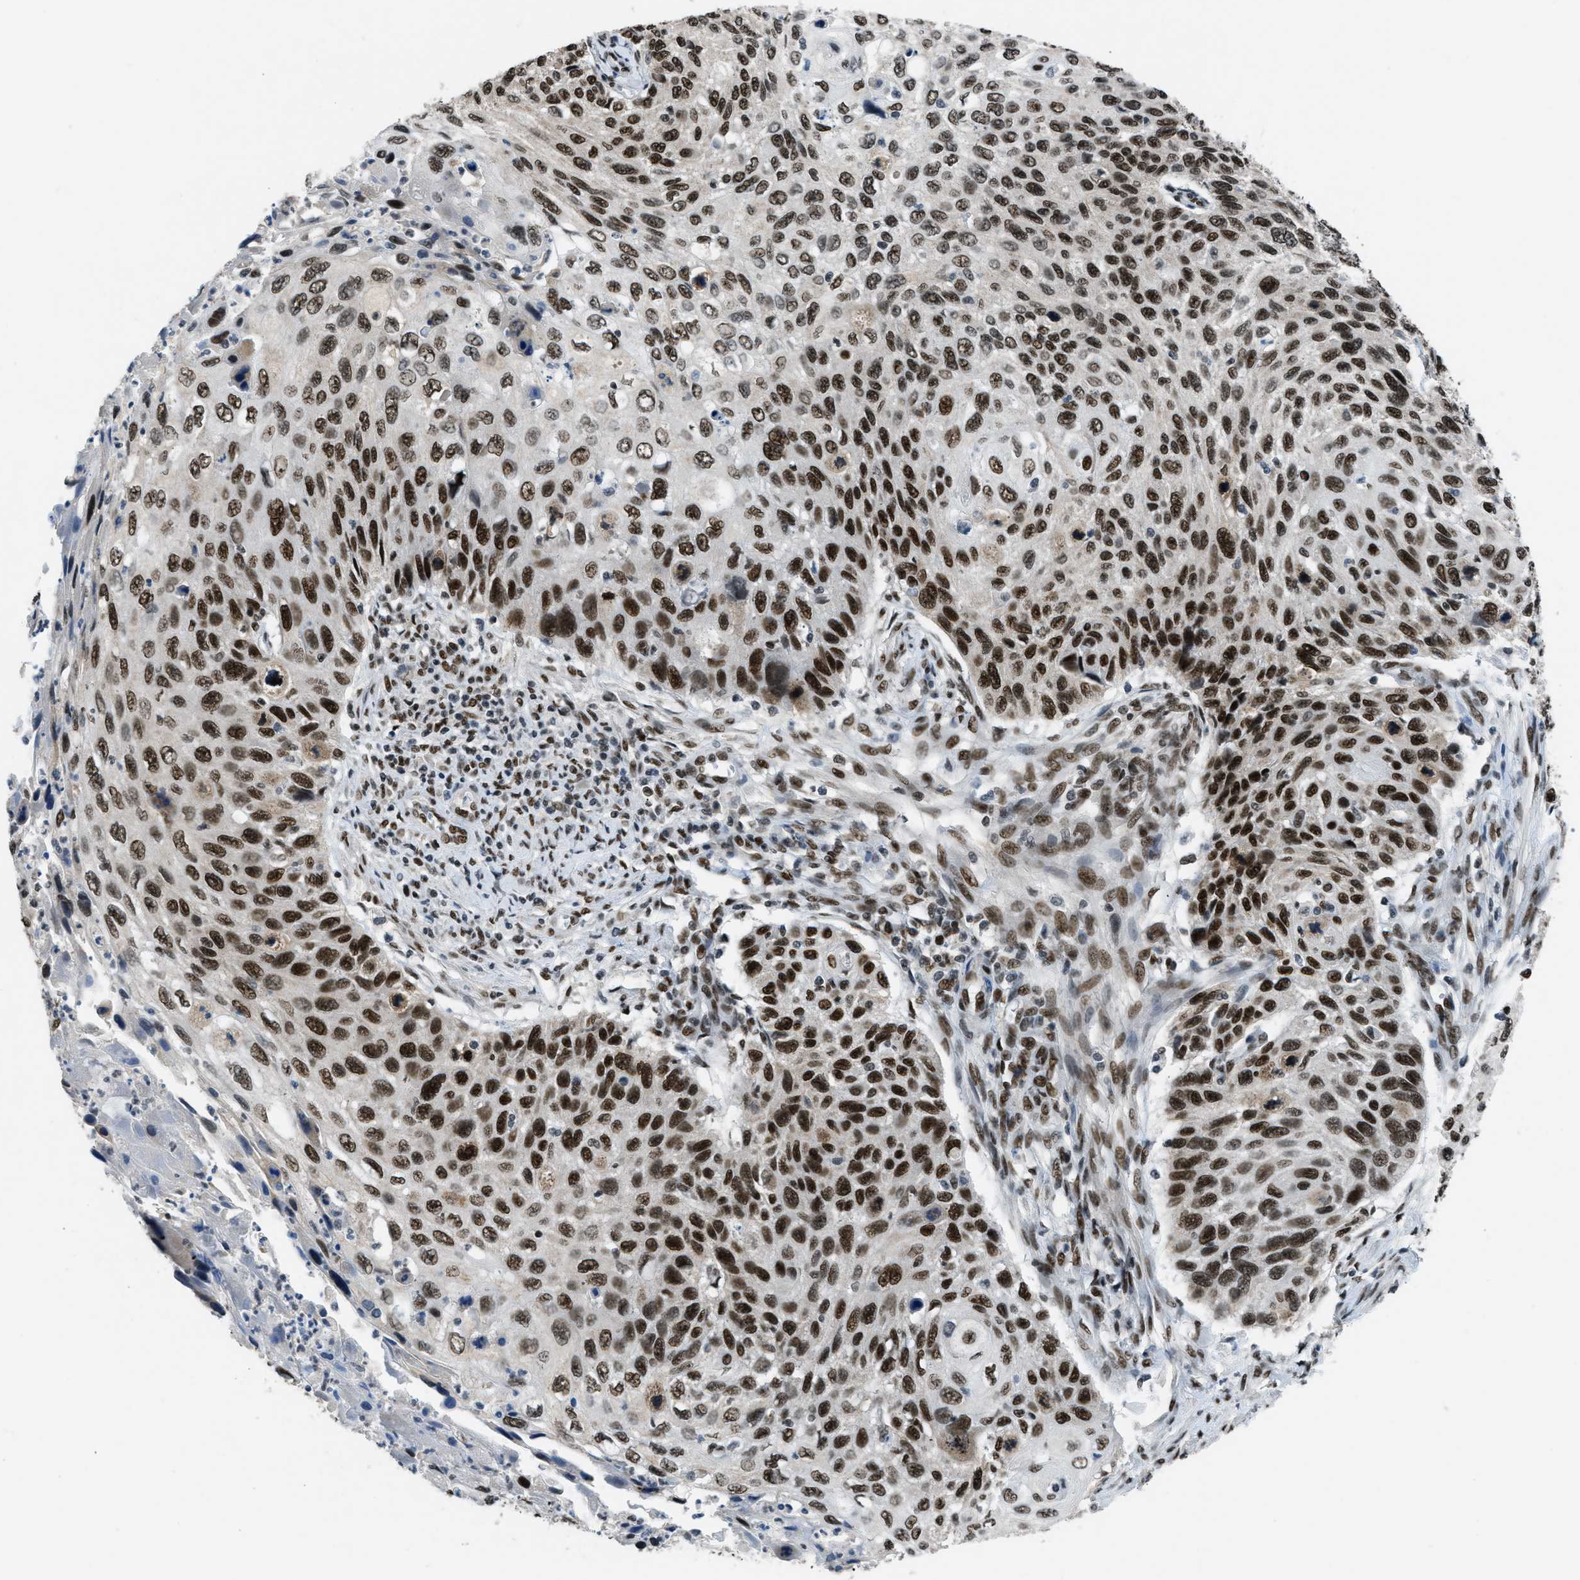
{"staining": {"intensity": "strong", "quantity": ">75%", "location": "nuclear"}, "tissue": "cervical cancer", "cell_type": "Tumor cells", "image_type": "cancer", "snomed": [{"axis": "morphology", "description": "Squamous cell carcinoma, NOS"}, {"axis": "topography", "description": "Cervix"}], "caption": "Immunohistochemistry photomicrograph of cervical squamous cell carcinoma stained for a protein (brown), which displays high levels of strong nuclear staining in about >75% of tumor cells.", "gene": "GATAD2B", "patient": {"sex": "female", "age": 70}}